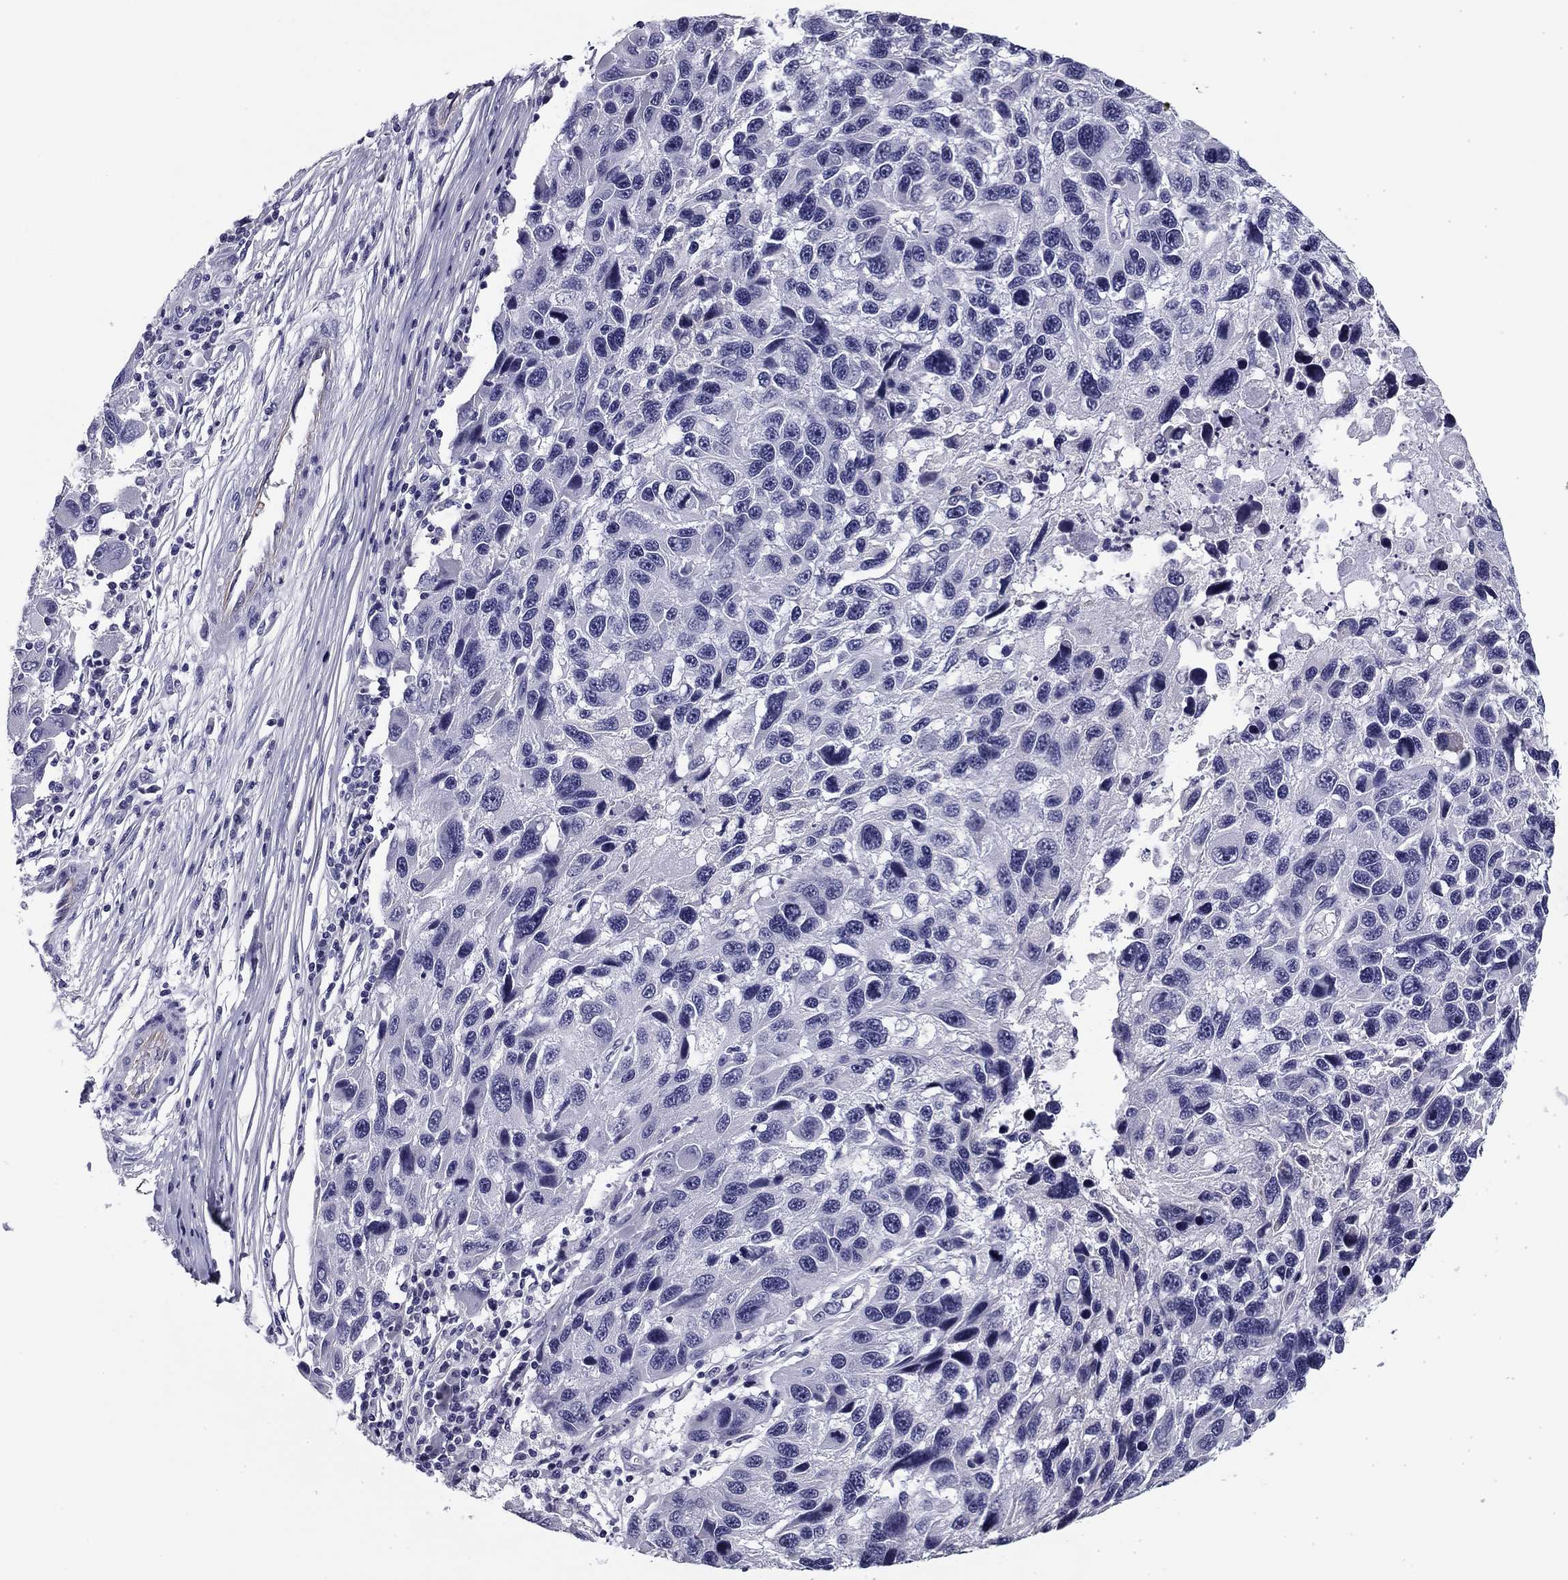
{"staining": {"intensity": "negative", "quantity": "none", "location": "none"}, "tissue": "melanoma", "cell_type": "Tumor cells", "image_type": "cancer", "snomed": [{"axis": "morphology", "description": "Malignant melanoma, NOS"}, {"axis": "topography", "description": "Skin"}], "caption": "Protein analysis of malignant melanoma displays no significant positivity in tumor cells.", "gene": "FLNC", "patient": {"sex": "male", "age": 53}}